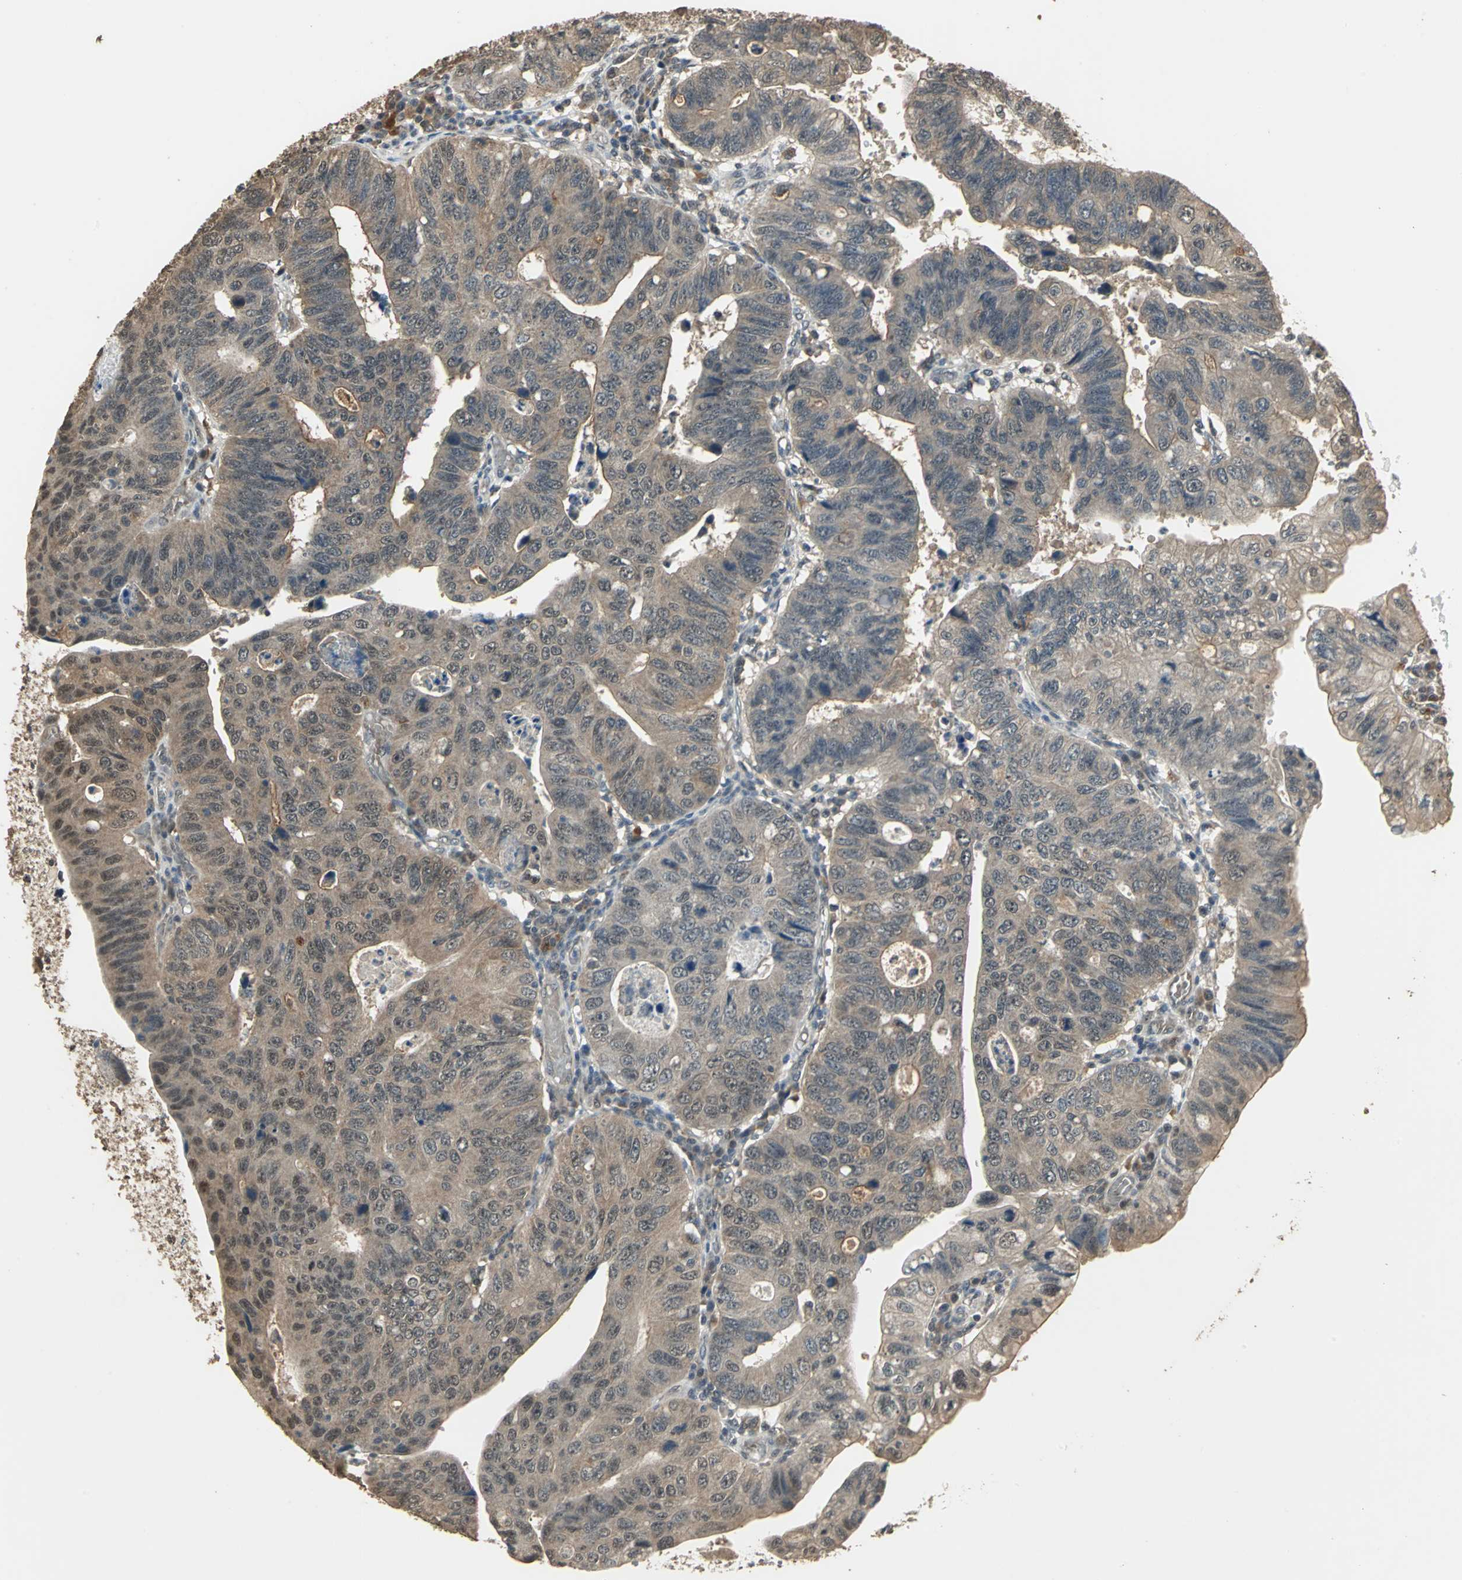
{"staining": {"intensity": "moderate", "quantity": ">75%", "location": "cytoplasmic/membranous"}, "tissue": "stomach cancer", "cell_type": "Tumor cells", "image_type": "cancer", "snomed": [{"axis": "morphology", "description": "Adenocarcinoma, NOS"}, {"axis": "topography", "description": "Stomach"}], "caption": "Immunohistochemical staining of human stomach cancer reveals medium levels of moderate cytoplasmic/membranous positivity in approximately >75% of tumor cells.", "gene": "UCHL5", "patient": {"sex": "male", "age": 59}}